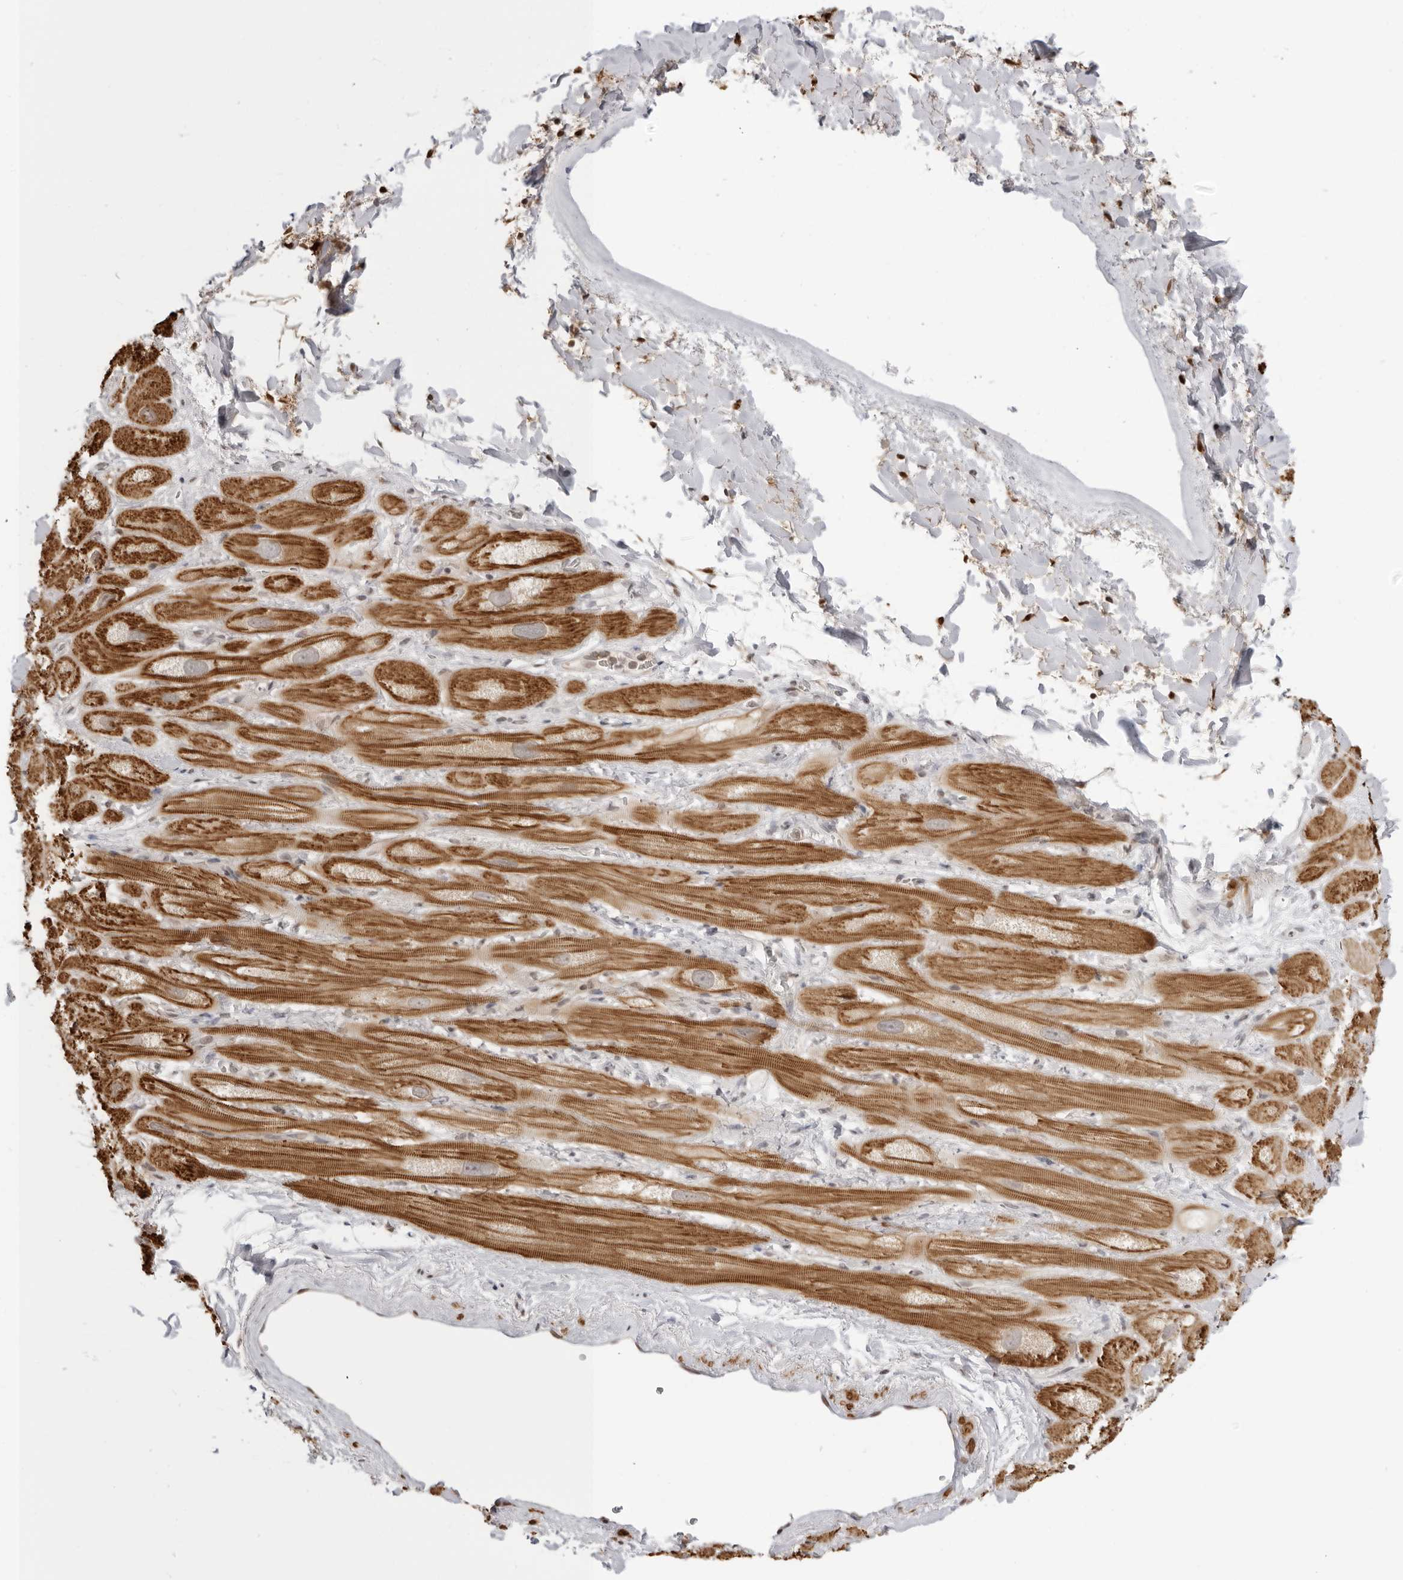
{"staining": {"intensity": "weak", "quantity": ">75%", "location": "cytoplasmic/membranous"}, "tissue": "heart muscle", "cell_type": "Cardiomyocytes", "image_type": "normal", "snomed": [{"axis": "morphology", "description": "Normal tissue, NOS"}, {"axis": "topography", "description": "Heart"}], "caption": "An immunohistochemistry histopathology image of normal tissue is shown. Protein staining in brown highlights weak cytoplasmic/membranous positivity in heart muscle within cardiomyocytes. (Stains: DAB in brown, nuclei in blue, Microscopy: brightfield microscopy at high magnification).", "gene": "RNF146", "patient": {"sex": "male", "age": 49}}